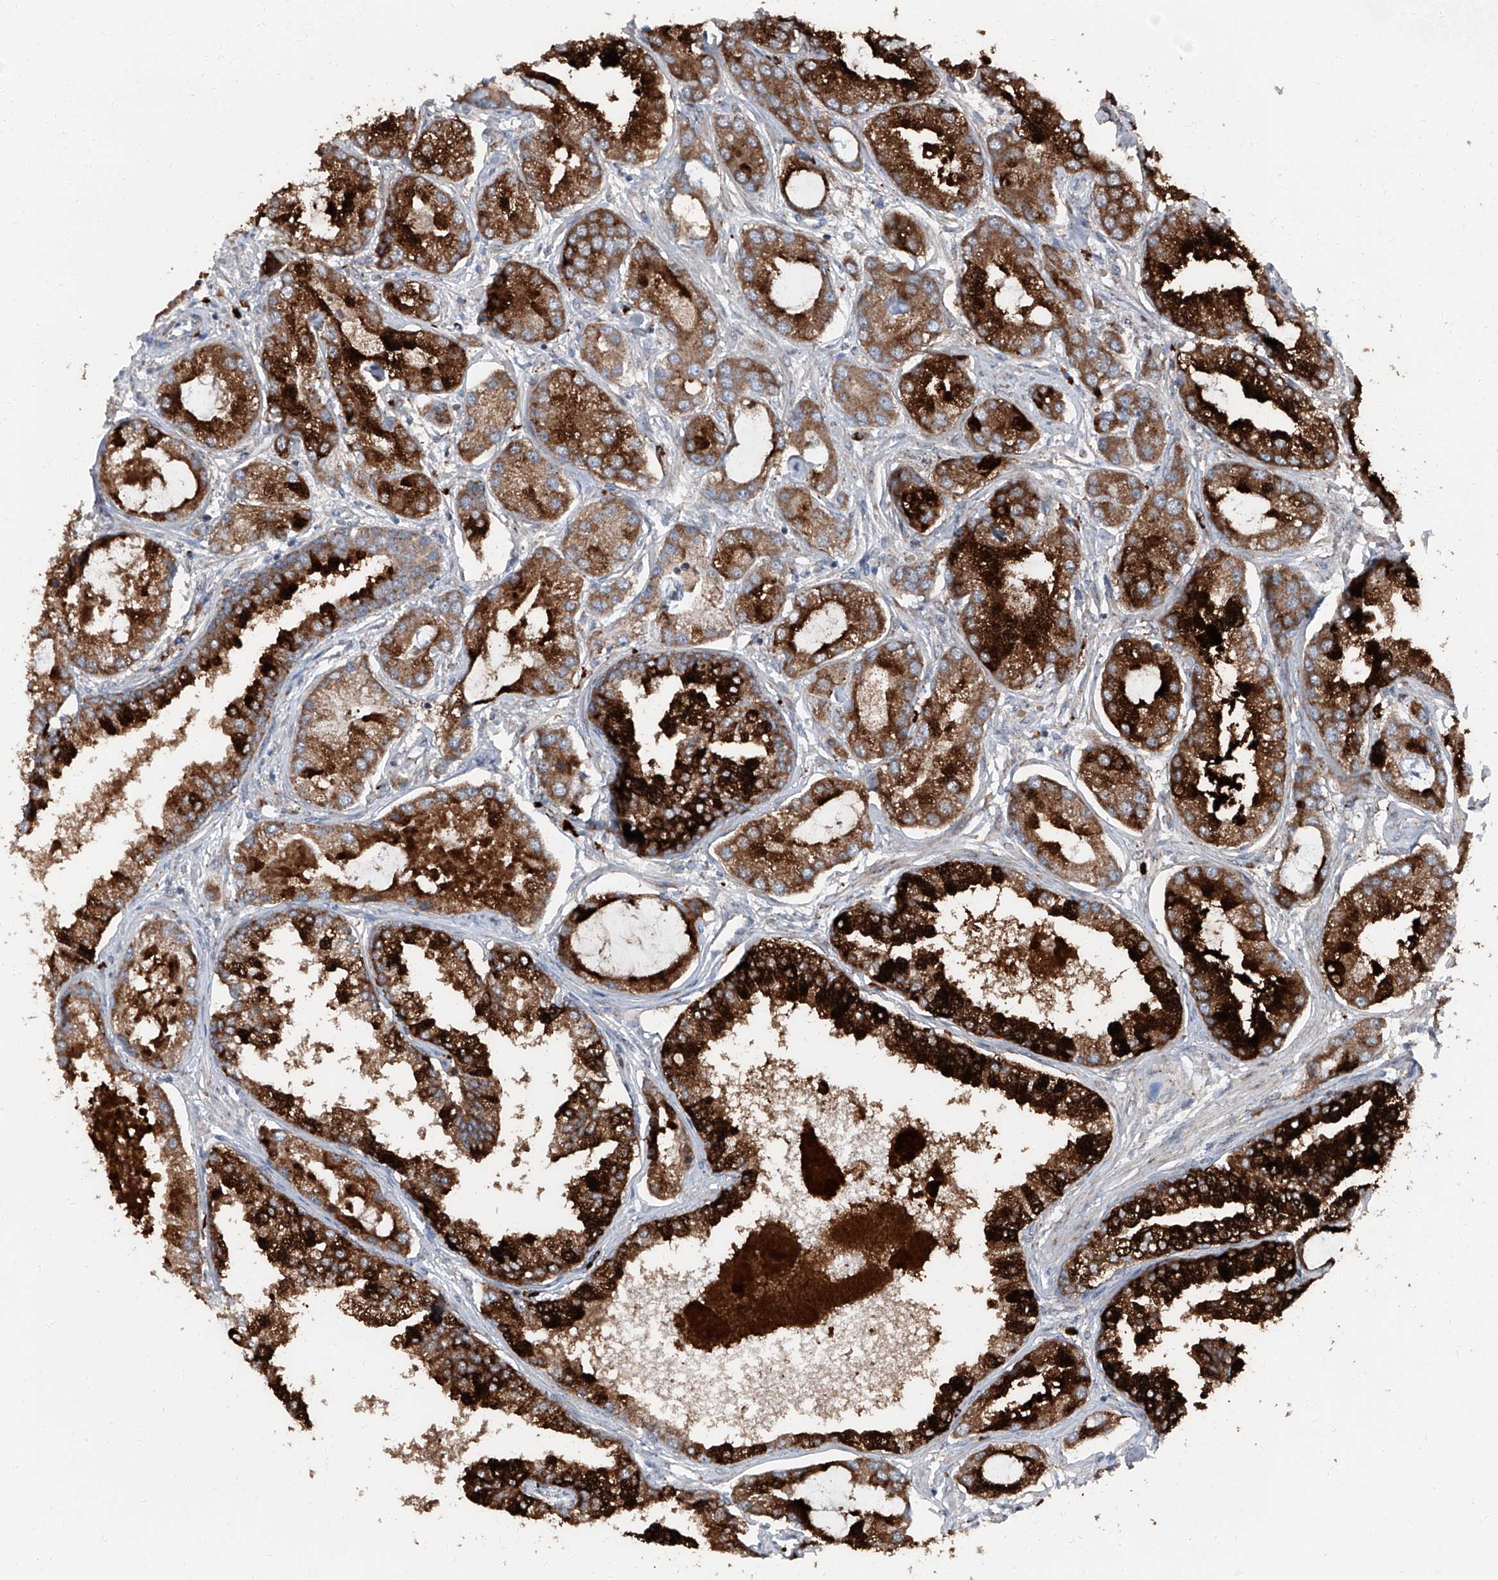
{"staining": {"intensity": "strong", "quantity": ">75%", "location": "cytoplasmic/membranous"}, "tissue": "prostate cancer", "cell_type": "Tumor cells", "image_type": "cancer", "snomed": [{"axis": "morphology", "description": "Adenocarcinoma, Low grade"}, {"axis": "topography", "description": "Prostate"}], "caption": "The immunohistochemical stain labels strong cytoplasmic/membranous expression in tumor cells of prostate cancer (adenocarcinoma (low-grade)) tissue. (DAB IHC with brightfield microscopy, high magnification).", "gene": "LIMK1", "patient": {"sex": "male", "age": 62}}